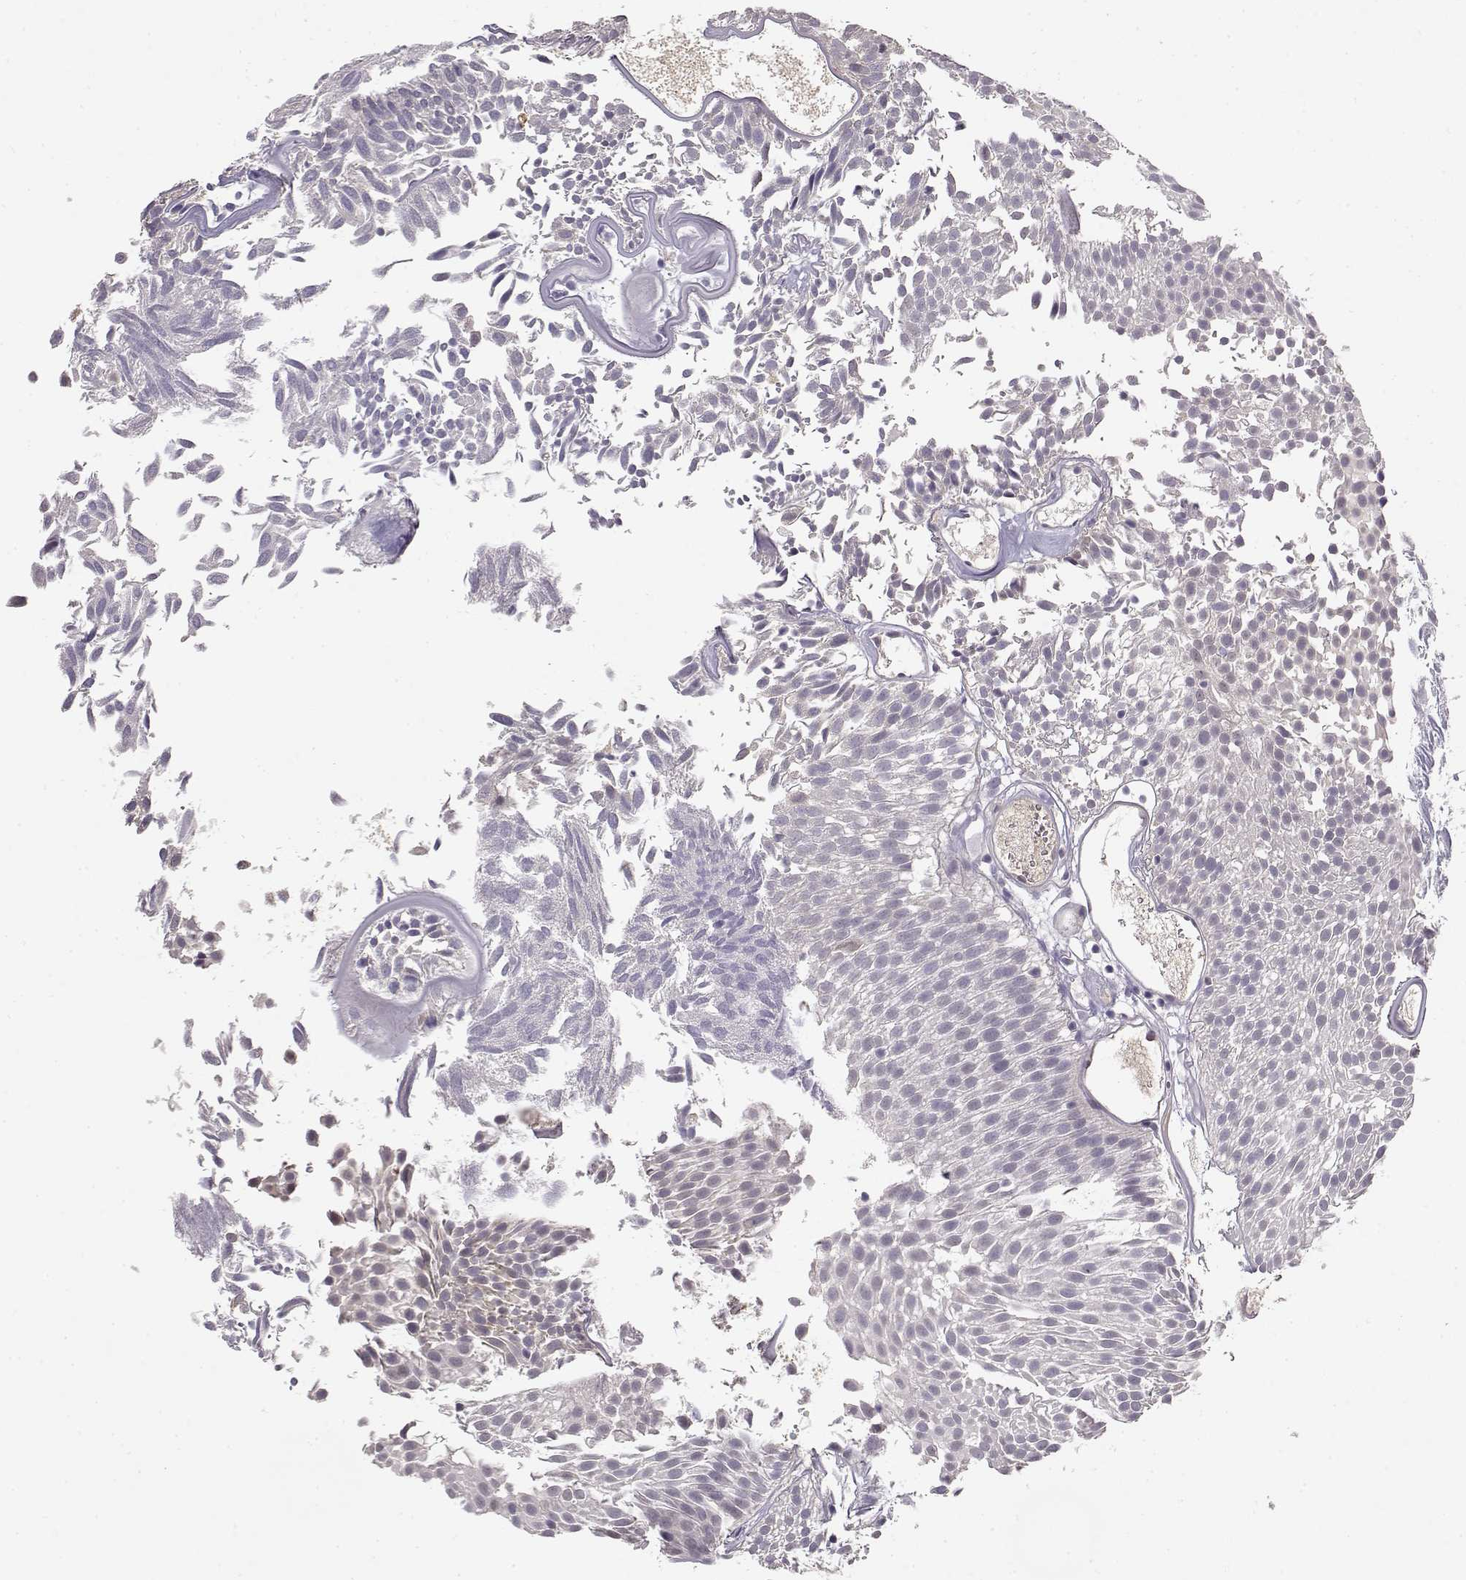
{"staining": {"intensity": "negative", "quantity": "none", "location": "none"}, "tissue": "urothelial cancer", "cell_type": "Tumor cells", "image_type": "cancer", "snomed": [{"axis": "morphology", "description": "Urothelial carcinoma, Low grade"}, {"axis": "topography", "description": "Urinary bladder"}], "caption": "A micrograph of urothelial cancer stained for a protein demonstrates no brown staining in tumor cells. (Immunohistochemistry (ihc), brightfield microscopy, high magnification).", "gene": "TACR1", "patient": {"sex": "male", "age": 52}}